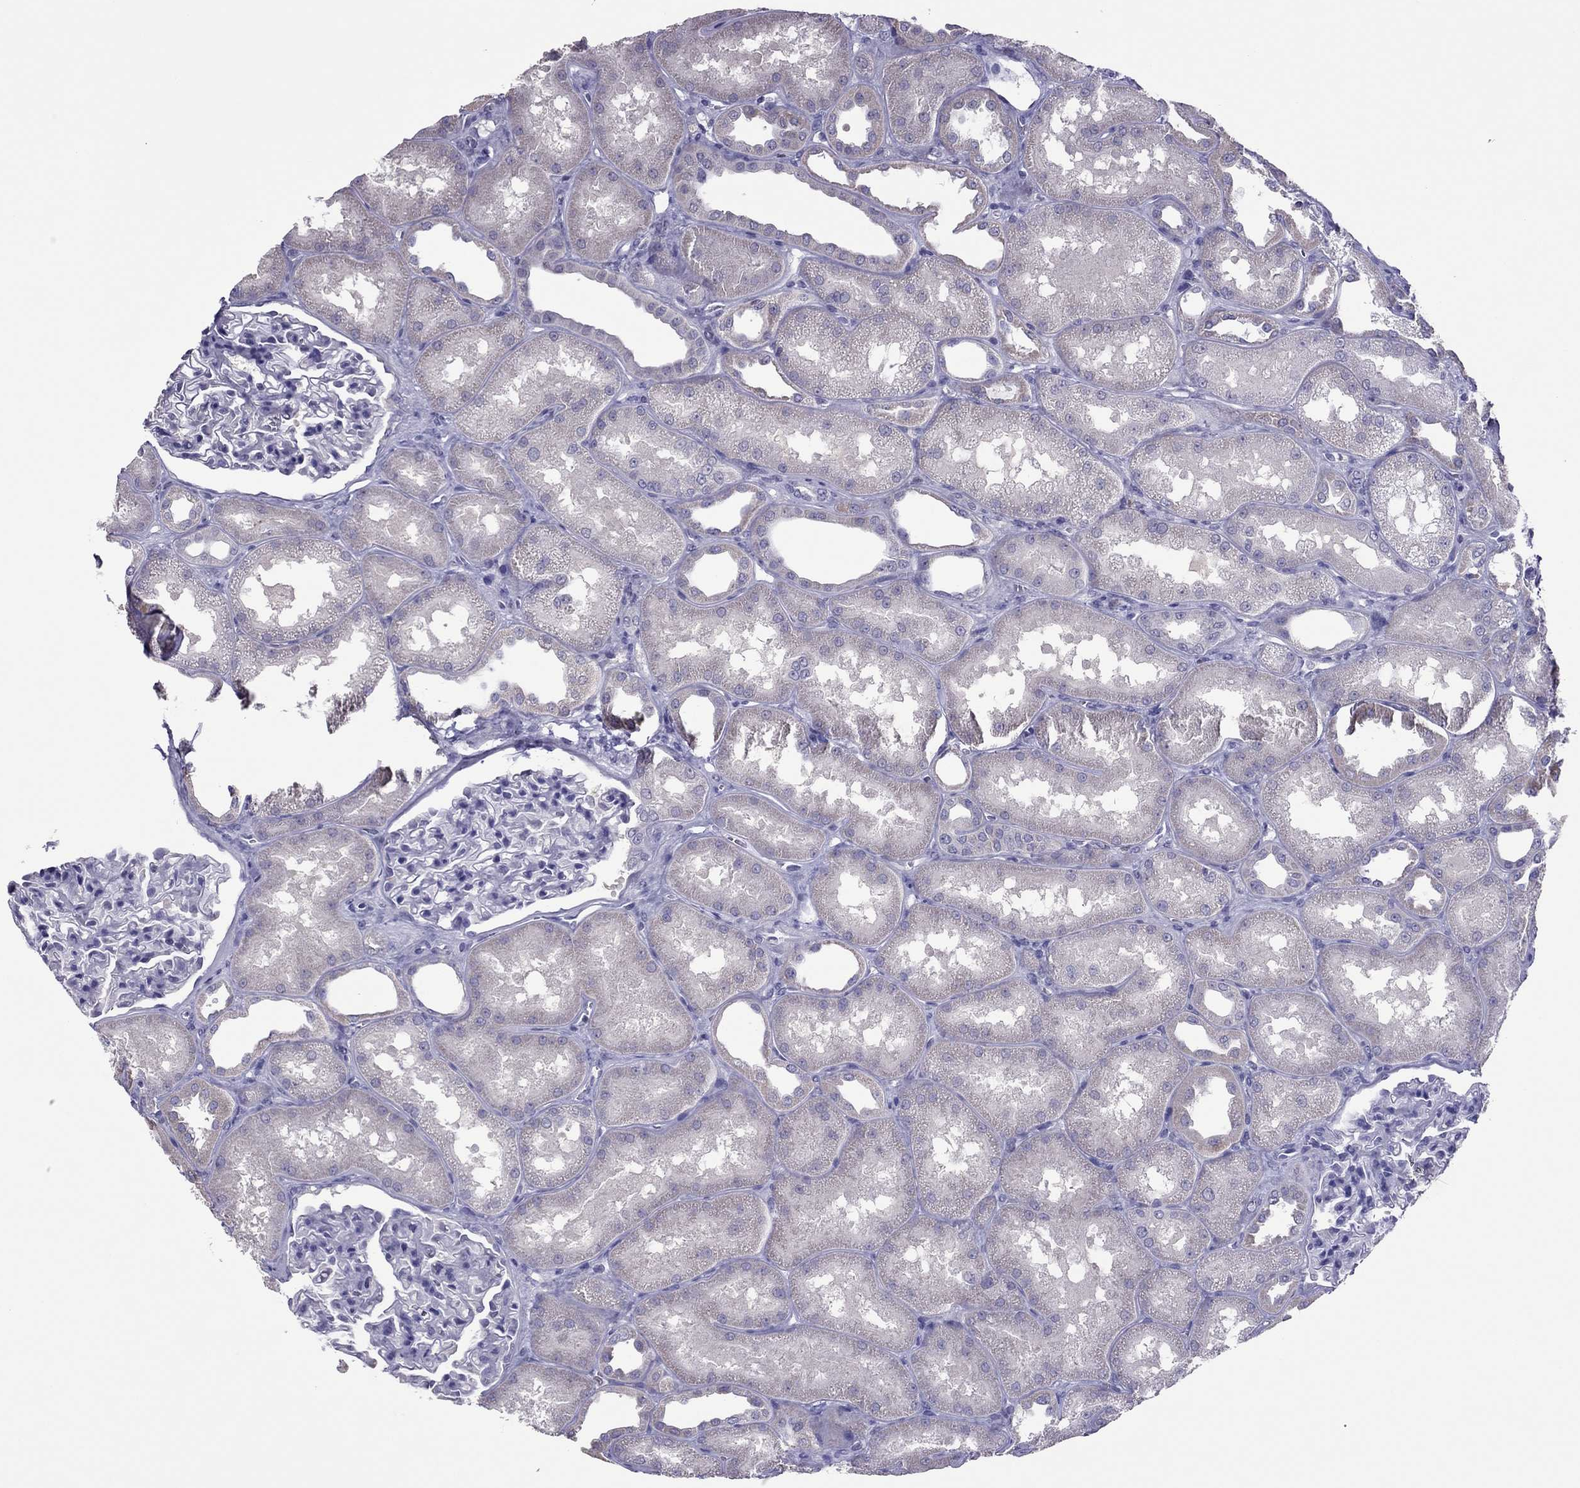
{"staining": {"intensity": "negative", "quantity": "none", "location": "none"}, "tissue": "kidney", "cell_type": "Cells in glomeruli", "image_type": "normal", "snomed": [{"axis": "morphology", "description": "Normal tissue, NOS"}, {"axis": "topography", "description": "Kidney"}], "caption": "Benign kidney was stained to show a protein in brown. There is no significant expression in cells in glomeruli.", "gene": "SPINT3", "patient": {"sex": "male", "age": 61}}